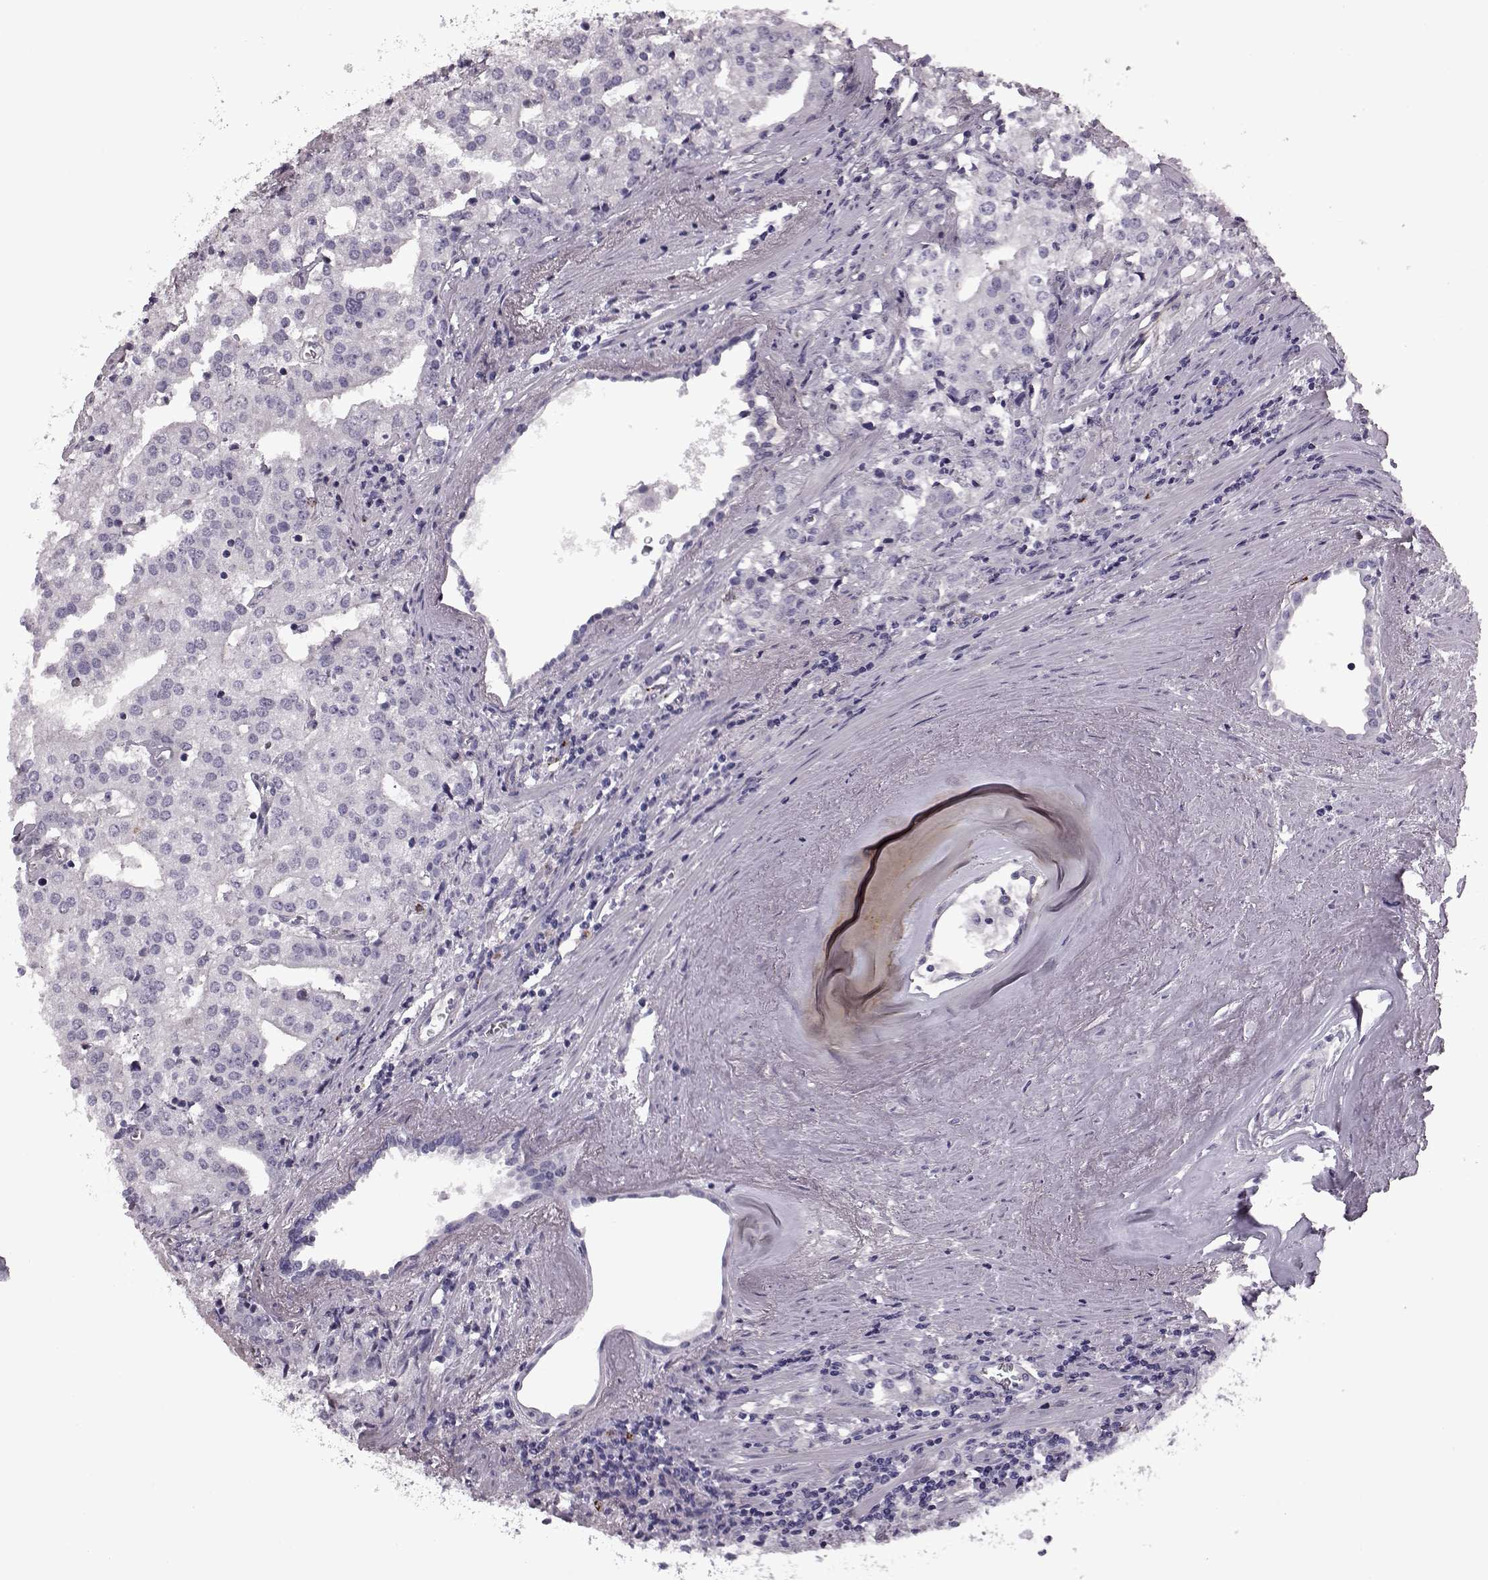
{"staining": {"intensity": "negative", "quantity": "none", "location": "none"}, "tissue": "prostate cancer", "cell_type": "Tumor cells", "image_type": "cancer", "snomed": [{"axis": "morphology", "description": "Adenocarcinoma, High grade"}, {"axis": "topography", "description": "Prostate"}], "caption": "IHC image of prostate high-grade adenocarcinoma stained for a protein (brown), which demonstrates no staining in tumor cells.", "gene": "SNTG1", "patient": {"sex": "male", "age": 68}}